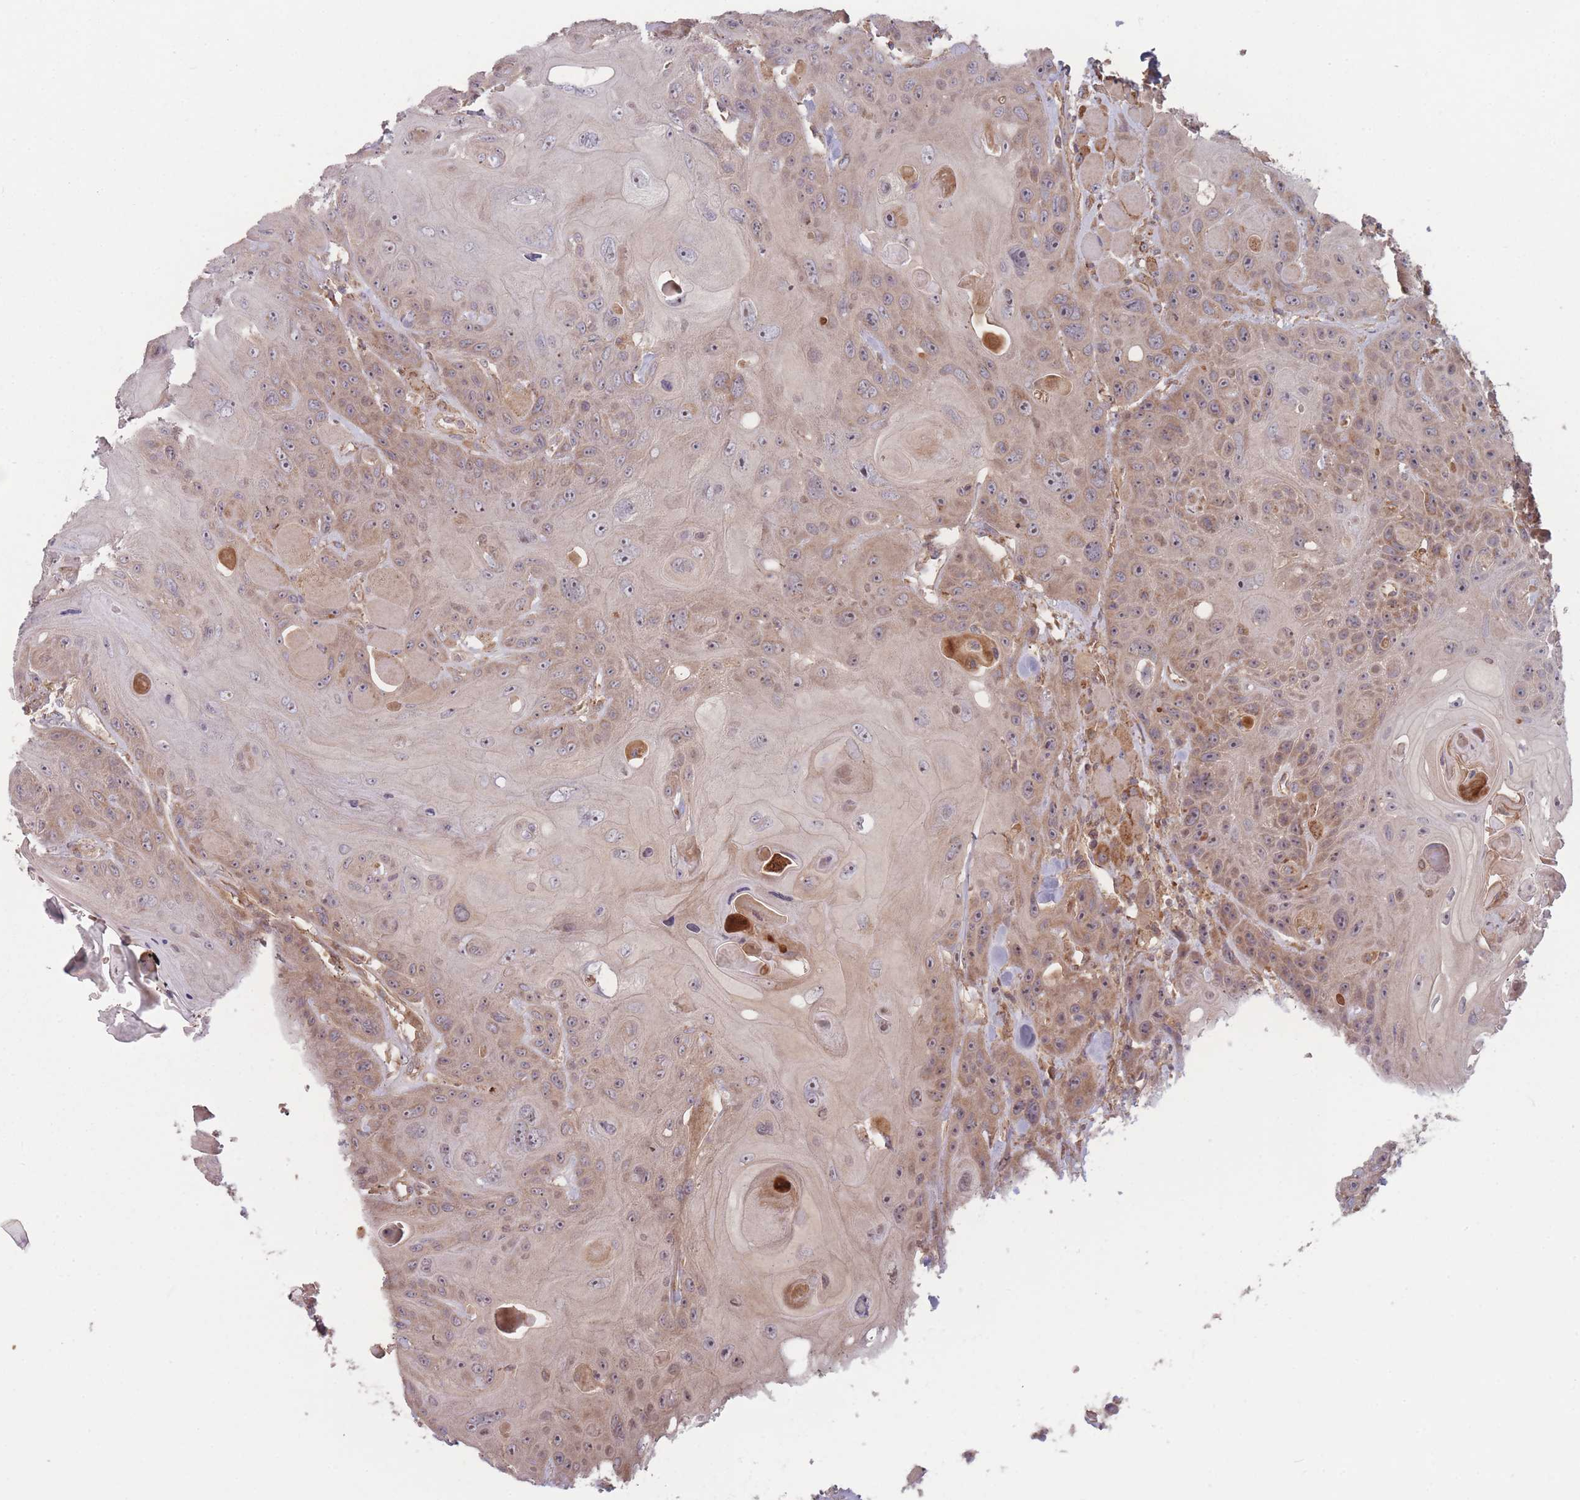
{"staining": {"intensity": "moderate", "quantity": ">75%", "location": "cytoplasmic/membranous"}, "tissue": "head and neck cancer", "cell_type": "Tumor cells", "image_type": "cancer", "snomed": [{"axis": "morphology", "description": "Squamous cell carcinoma, NOS"}, {"axis": "topography", "description": "Head-Neck"}], "caption": "Head and neck cancer (squamous cell carcinoma) was stained to show a protein in brown. There is medium levels of moderate cytoplasmic/membranous expression in approximately >75% of tumor cells.", "gene": "ATP5MG", "patient": {"sex": "female", "age": 59}}